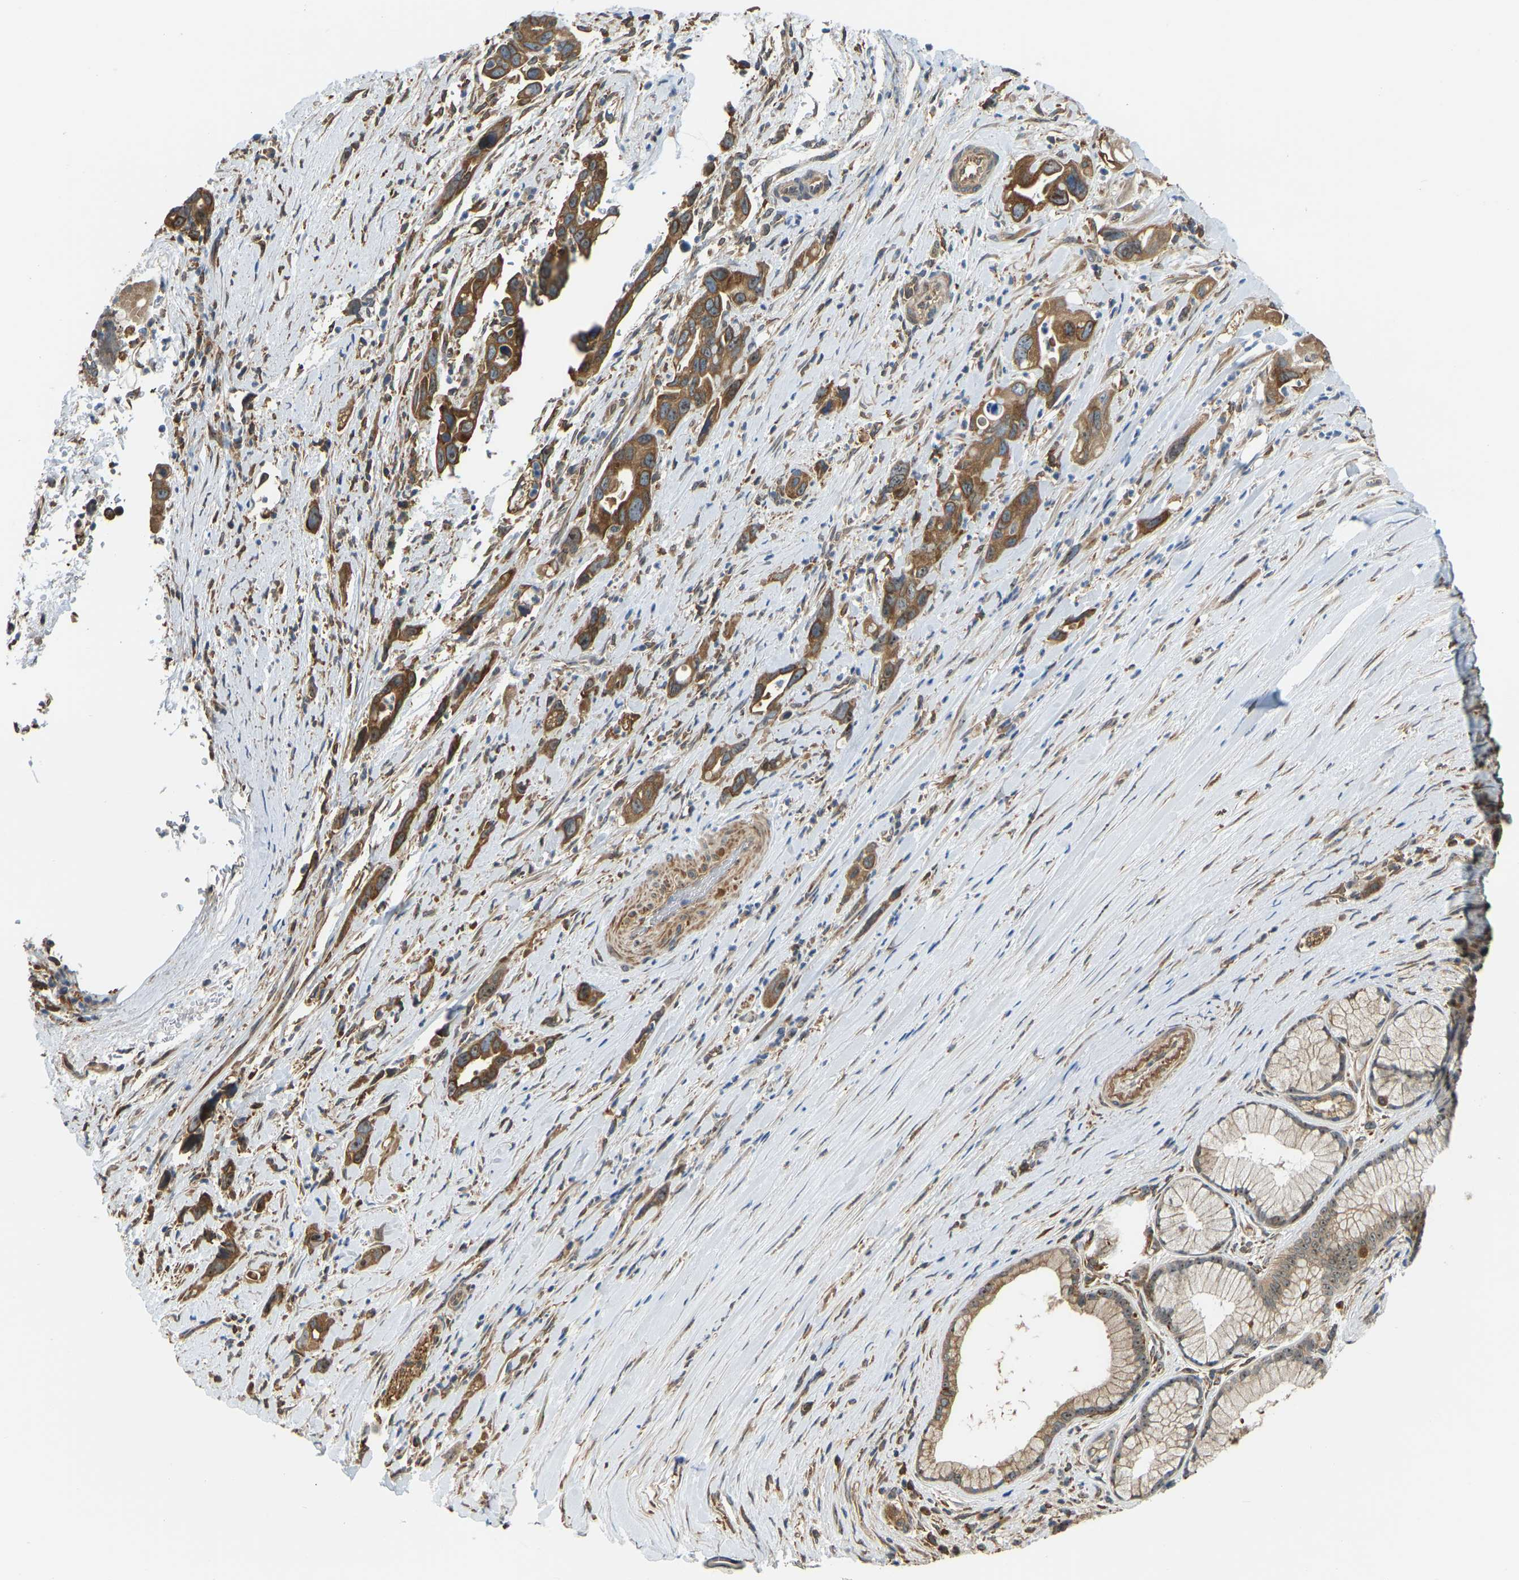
{"staining": {"intensity": "strong", "quantity": ">75%", "location": "cytoplasmic/membranous,nuclear"}, "tissue": "pancreatic cancer", "cell_type": "Tumor cells", "image_type": "cancer", "snomed": [{"axis": "morphology", "description": "Adenocarcinoma, NOS"}, {"axis": "topography", "description": "Pancreas"}], "caption": "Adenocarcinoma (pancreatic) stained for a protein (brown) reveals strong cytoplasmic/membranous and nuclear positive staining in about >75% of tumor cells.", "gene": "OS9", "patient": {"sex": "female", "age": 70}}